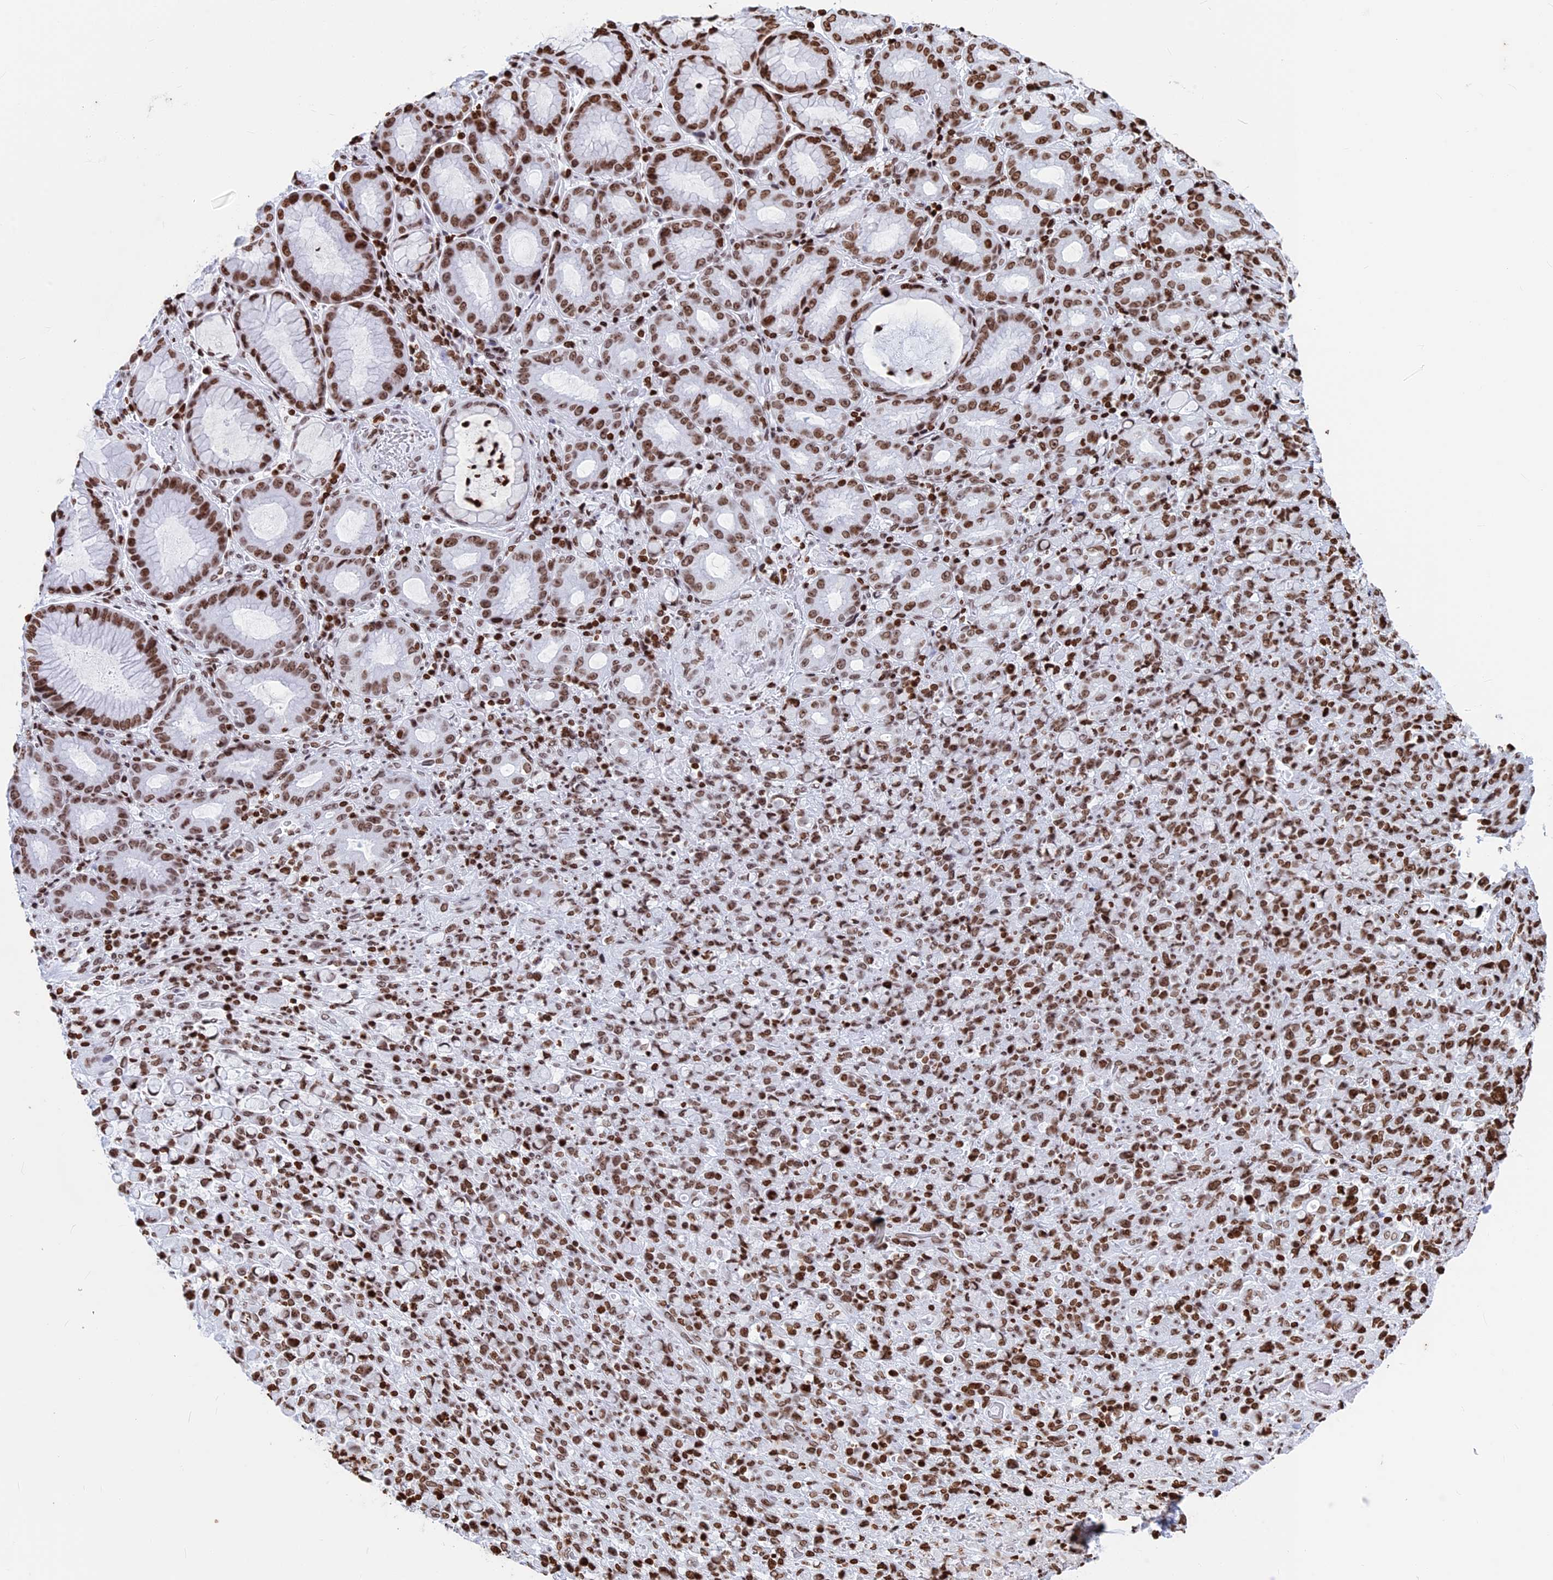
{"staining": {"intensity": "moderate", "quantity": ">75%", "location": "nuclear"}, "tissue": "stomach cancer", "cell_type": "Tumor cells", "image_type": "cancer", "snomed": [{"axis": "morphology", "description": "Normal tissue, NOS"}, {"axis": "morphology", "description": "Adenocarcinoma, NOS"}, {"axis": "topography", "description": "Stomach"}], "caption": "An immunohistochemistry micrograph of neoplastic tissue is shown. Protein staining in brown labels moderate nuclear positivity in adenocarcinoma (stomach) within tumor cells.", "gene": "APOBEC3A", "patient": {"sex": "female", "age": 79}}